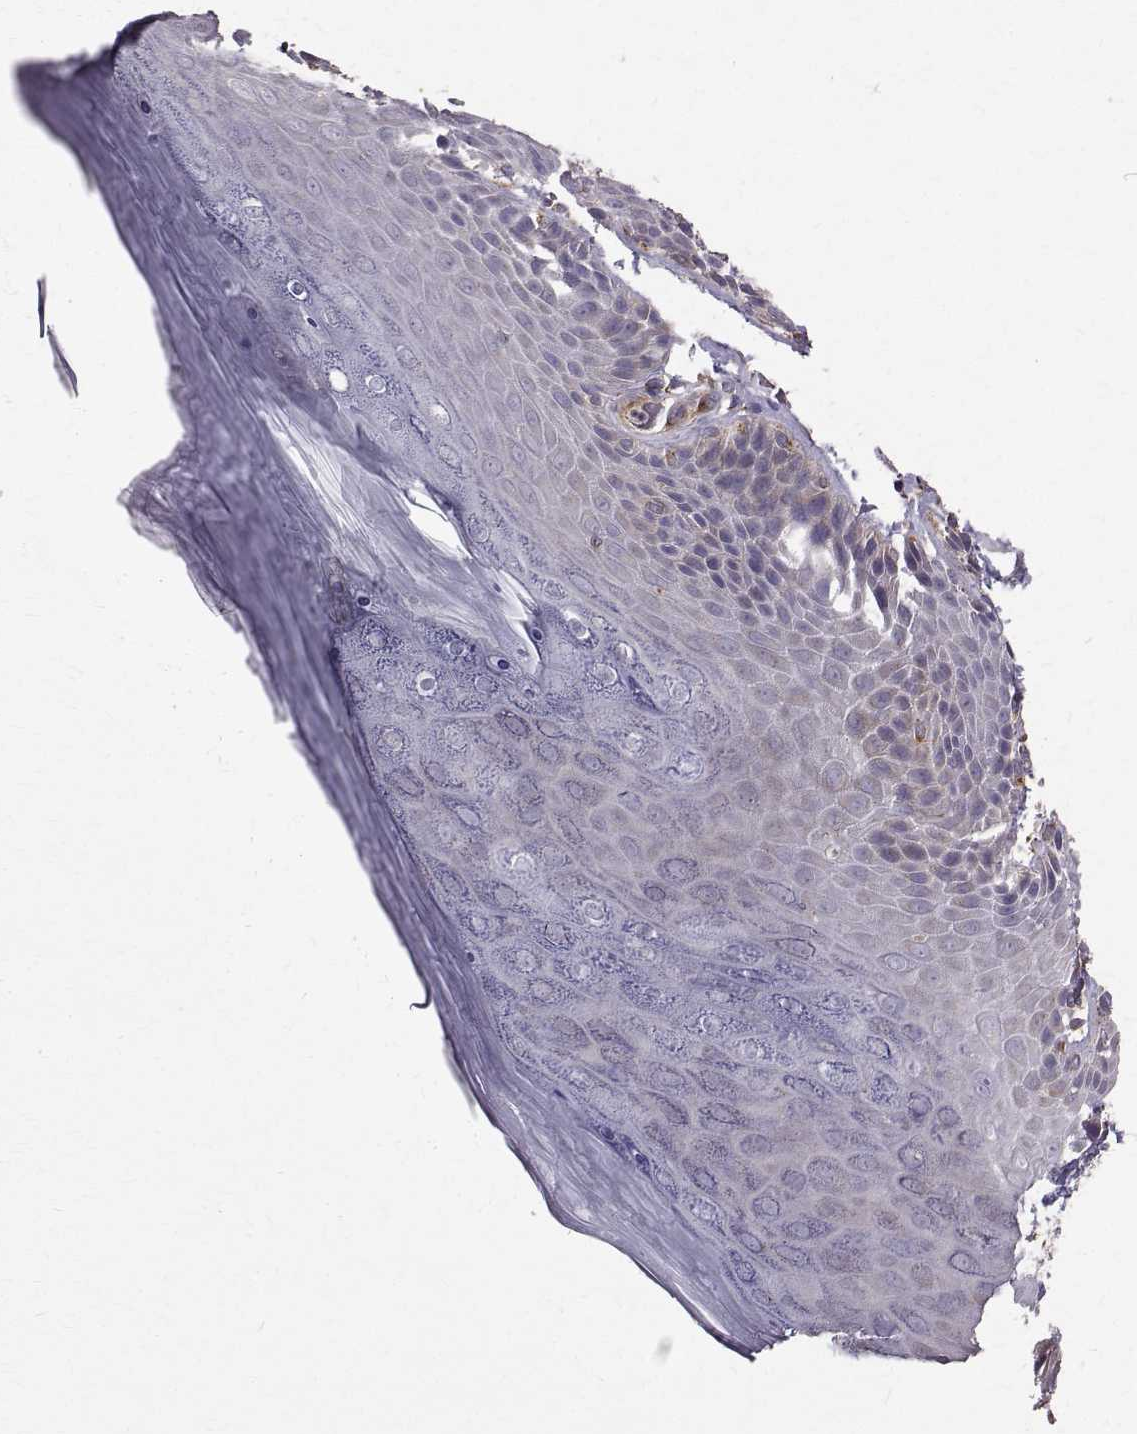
{"staining": {"intensity": "negative", "quantity": "none", "location": "none"}, "tissue": "skin", "cell_type": "Epidermal cells", "image_type": "normal", "snomed": [{"axis": "morphology", "description": "Normal tissue, NOS"}, {"axis": "topography", "description": "Anal"}, {"axis": "topography", "description": "Peripheral nerve tissue"}], "caption": "A high-resolution histopathology image shows immunohistochemistry (IHC) staining of normal skin, which exhibits no significant positivity in epidermal cells.", "gene": "ARFGAP1", "patient": {"sex": "male", "age": 53}}